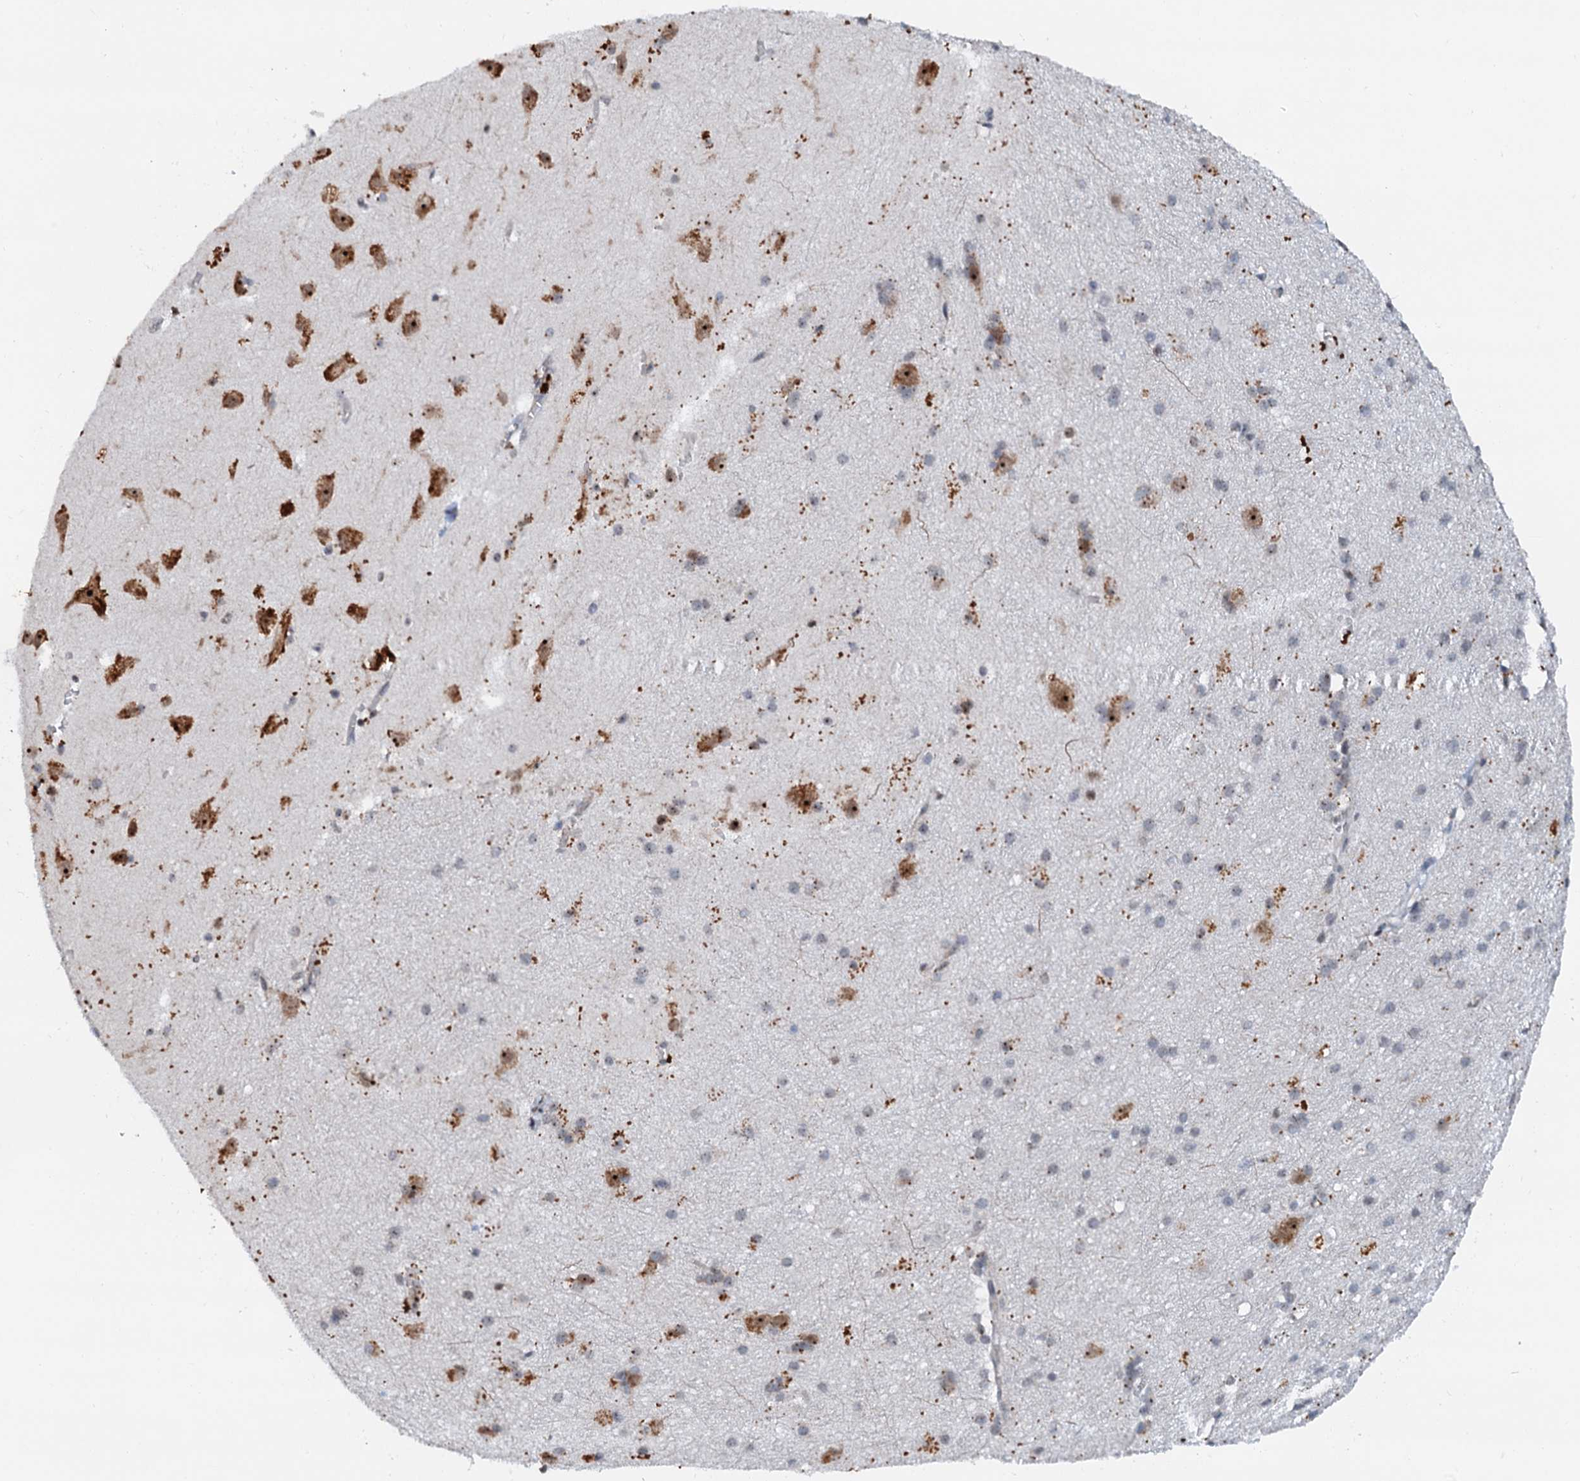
{"staining": {"intensity": "negative", "quantity": "none", "location": "none"}, "tissue": "cerebral cortex", "cell_type": "Endothelial cells", "image_type": "normal", "snomed": [{"axis": "morphology", "description": "Normal tissue, NOS"}, {"axis": "topography", "description": "Cerebral cortex"}], "caption": "Immunohistochemical staining of benign cerebral cortex reveals no significant expression in endothelial cells.", "gene": "DNAJC21", "patient": {"sex": "male", "age": 54}}